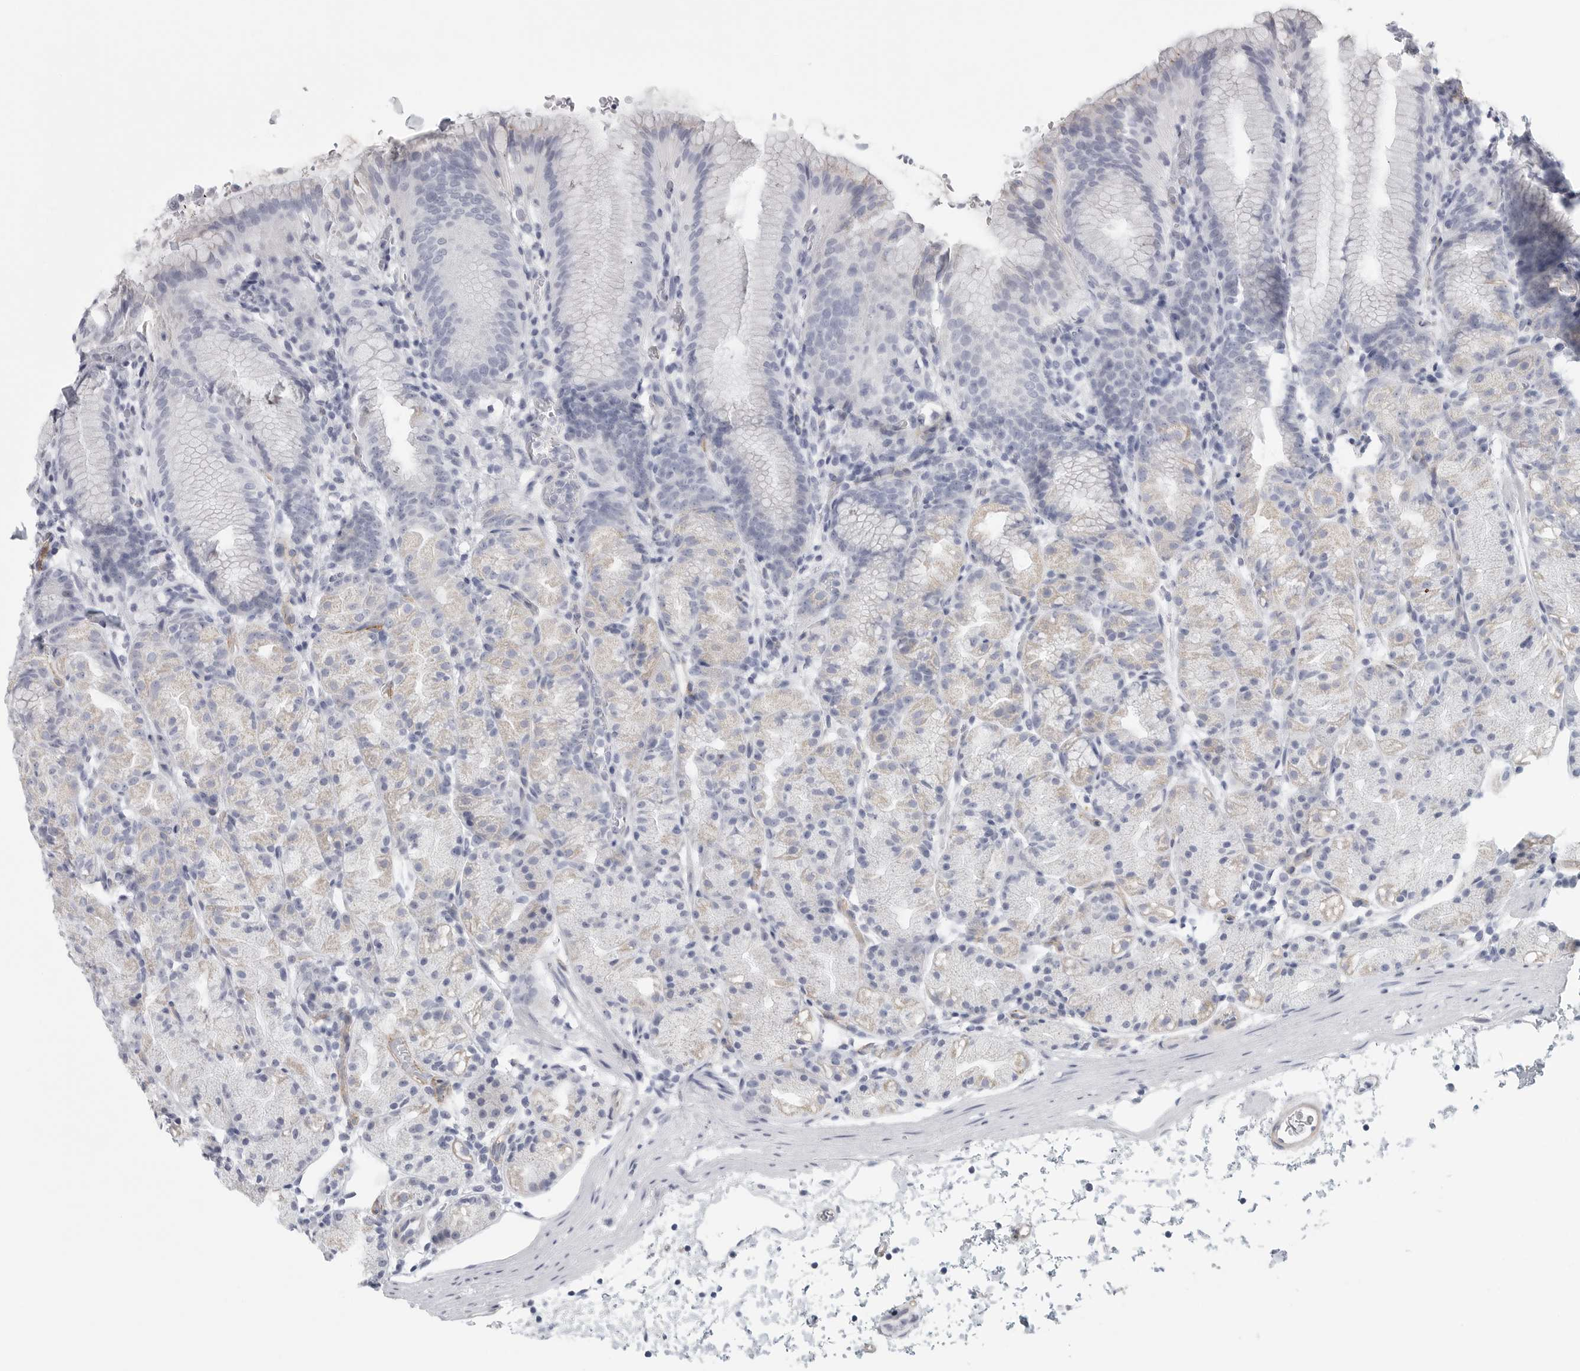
{"staining": {"intensity": "negative", "quantity": "none", "location": "none"}, "tissue": "stomach", "cell_type": "Glandular cells", "image_type": "normal", "snomed": [{"axis": "morphology", "description": "Normal tissue, NOS"}, {"axis": "topography", "description": "Stomach, upper"}], "caption": "Immunohistochemistry (IHC) of normal human stomach shows no positivity in glandular cells.", "gene": "TNR", "patient": {"sex": "male", "age": 48}}